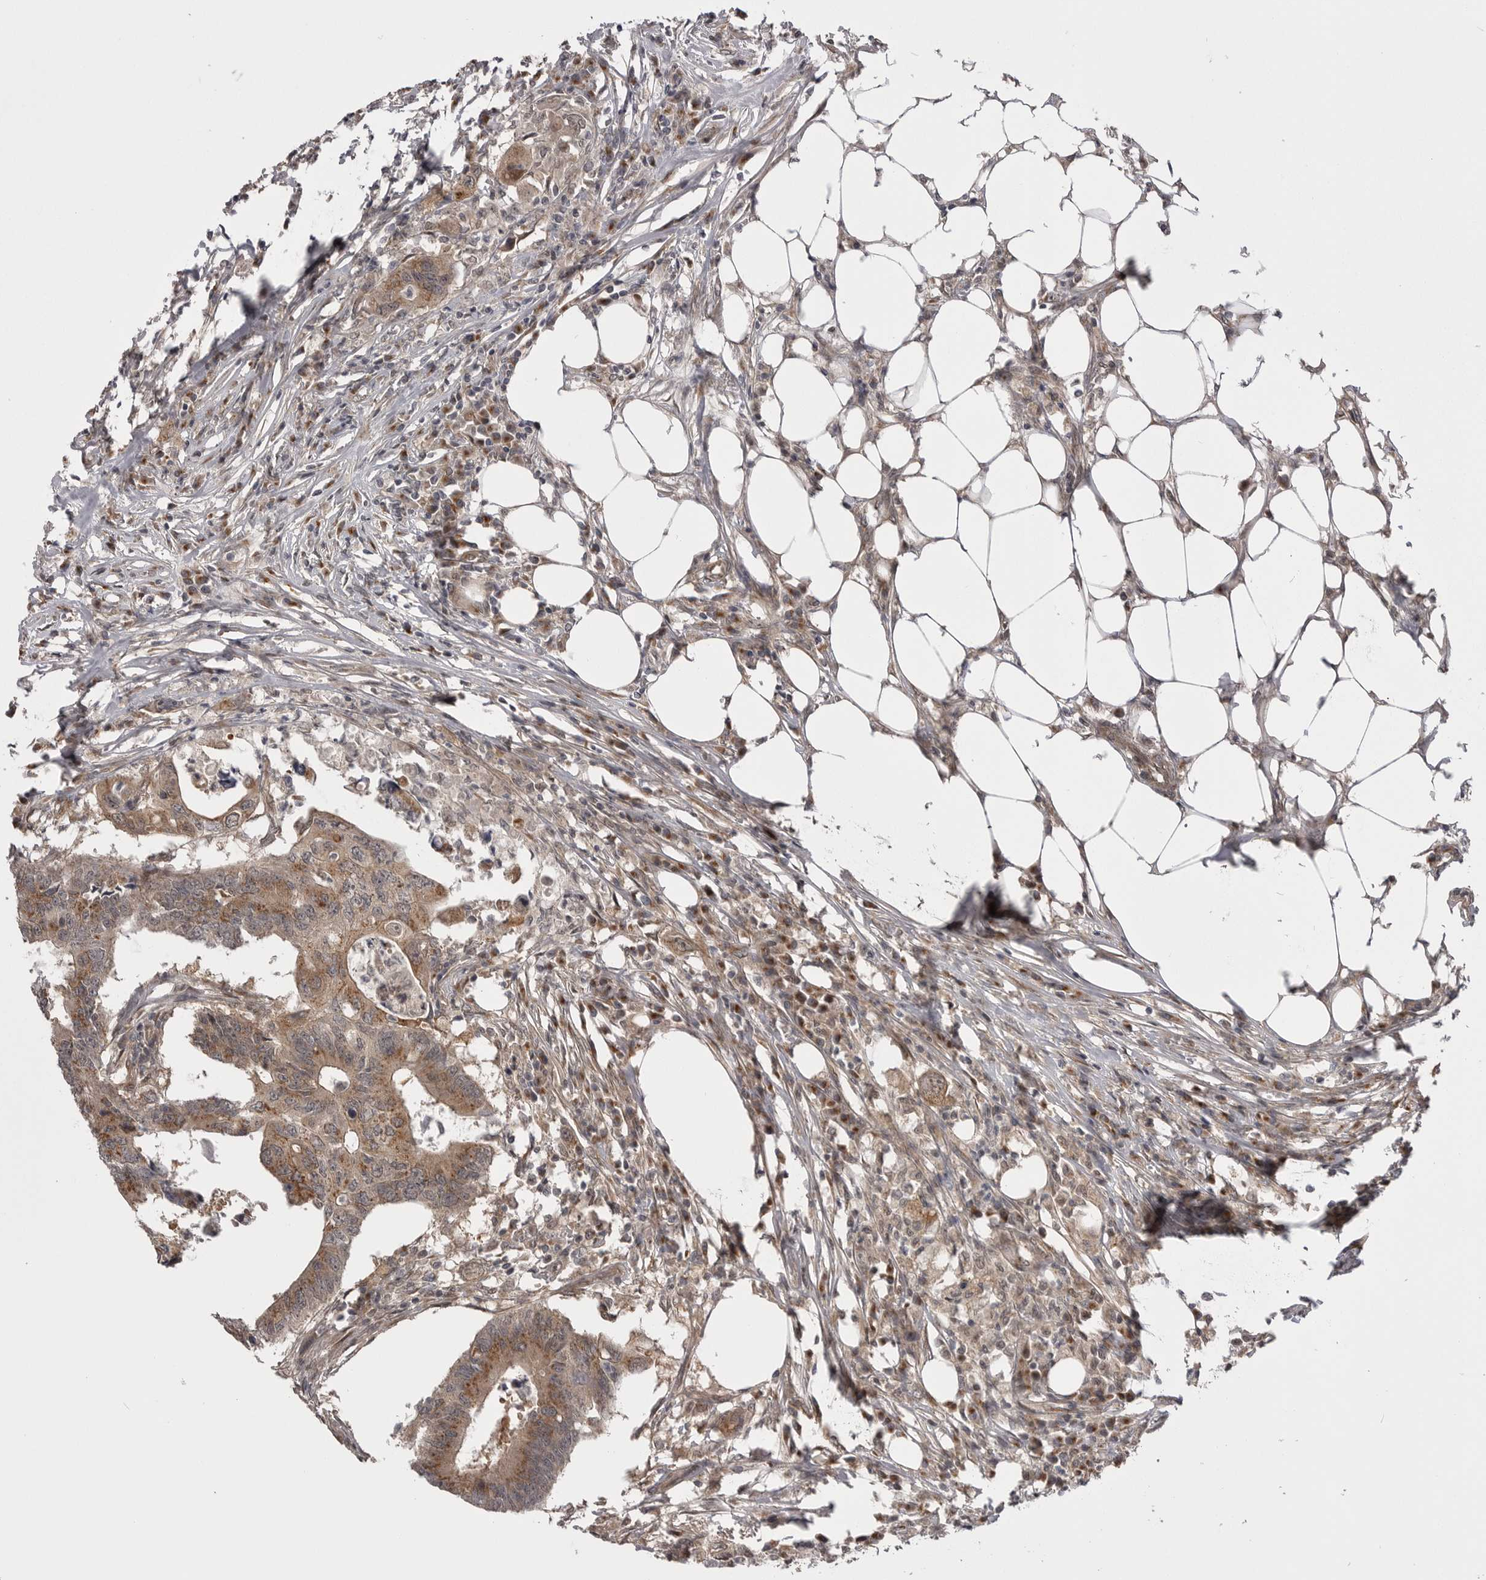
{"staining": {"intensity": "moderate", "quantity": ">75%", "location": "cytoplasmic/membranous"}, "tissue": "colorectal cancer", "cell_type": "Tumor cells", "image_type": "cancer", "snomed": [{"axis": "morphology", "description": "Adenocarcinoma, NOS"}, {"axis": "topography", "description": "Colon"}], "caption": "High-power microscopy captured an immunohistochemistry photomicrograph of colorectal cancer (adenocarcinoma), revealing moderate cytoplasmic/membranous positivity in about >75% of tumor cells.", "gene": "PDCL", "patient": {"sex": "male", "age": 71}}